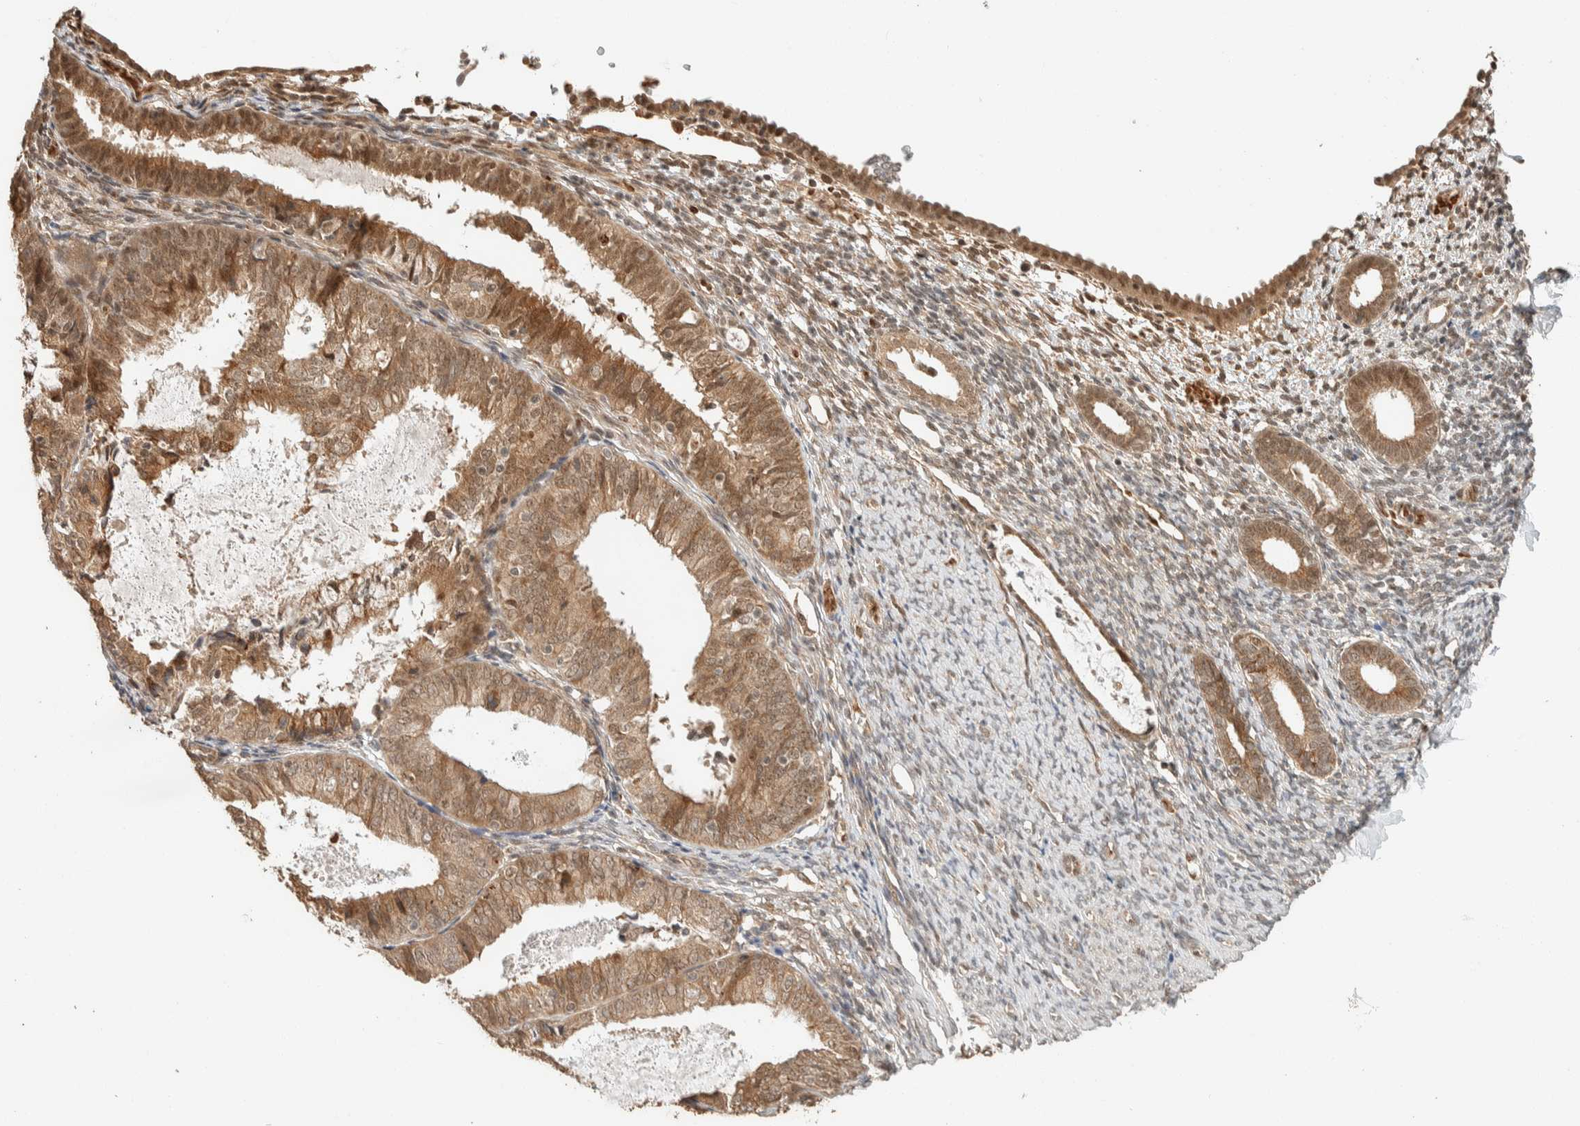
{"staining": {"intensity": "weak", "quantity": "25%-75%", "location": "cytoplasmic/membranous"}, "tissue": "endometrium", "cell_type": "Cells in endometrial stroma", "image_type": "normal", "snomed": [{"axis": "morphology", "description": "Normal tissue, NOS"}, {"axis": "morphology", "description": "Adenocarcinoma, NOS"}, {"axis": "topography", "description": "Endometrium"}], "caption": "The immunohistochemical stain labels weak cytoplasmic/membranous expression in cells in endometrial stroma of benign endometrium.", "gene": "ZBTB2", "patient": {"sex": "female", "age": 57}}